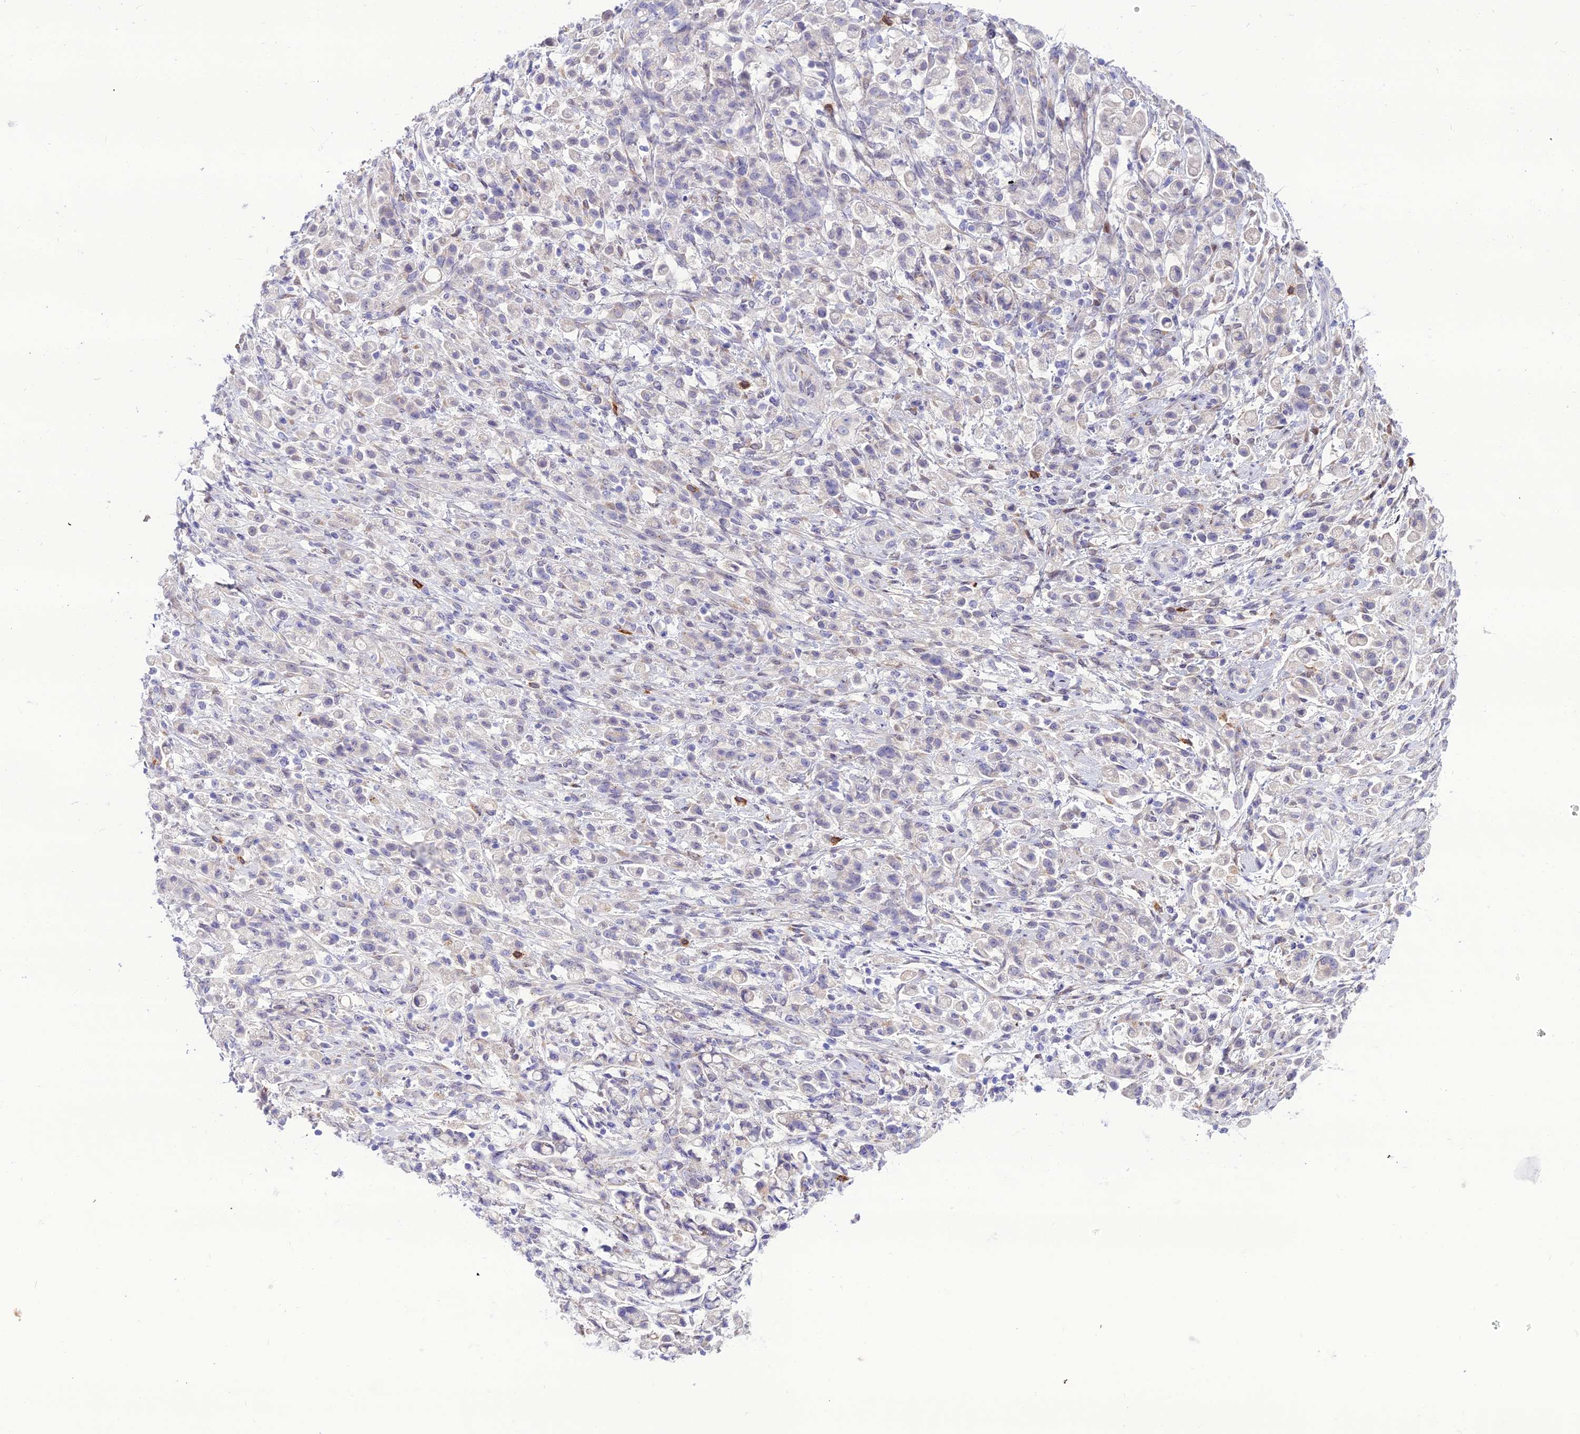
{"staining": {"intensity": "negative", "quantity": "none", "location": "none"}, "tissue": "stomach cancer", "cell_type": "Tumor cells", "image_type": "cancer", "snomed": [{"axis": "morphology", "description": "Adenocarcinoma, NOS"}, {"axis": "topography", "description": "Stomach"}], "caption": "Immunohistochemistry (IHC) of stomach adenocarcinoma reveals no staining in tumor cells.", "gene": "MB21D2", "patient": {"sex": "female", "age": 60}}